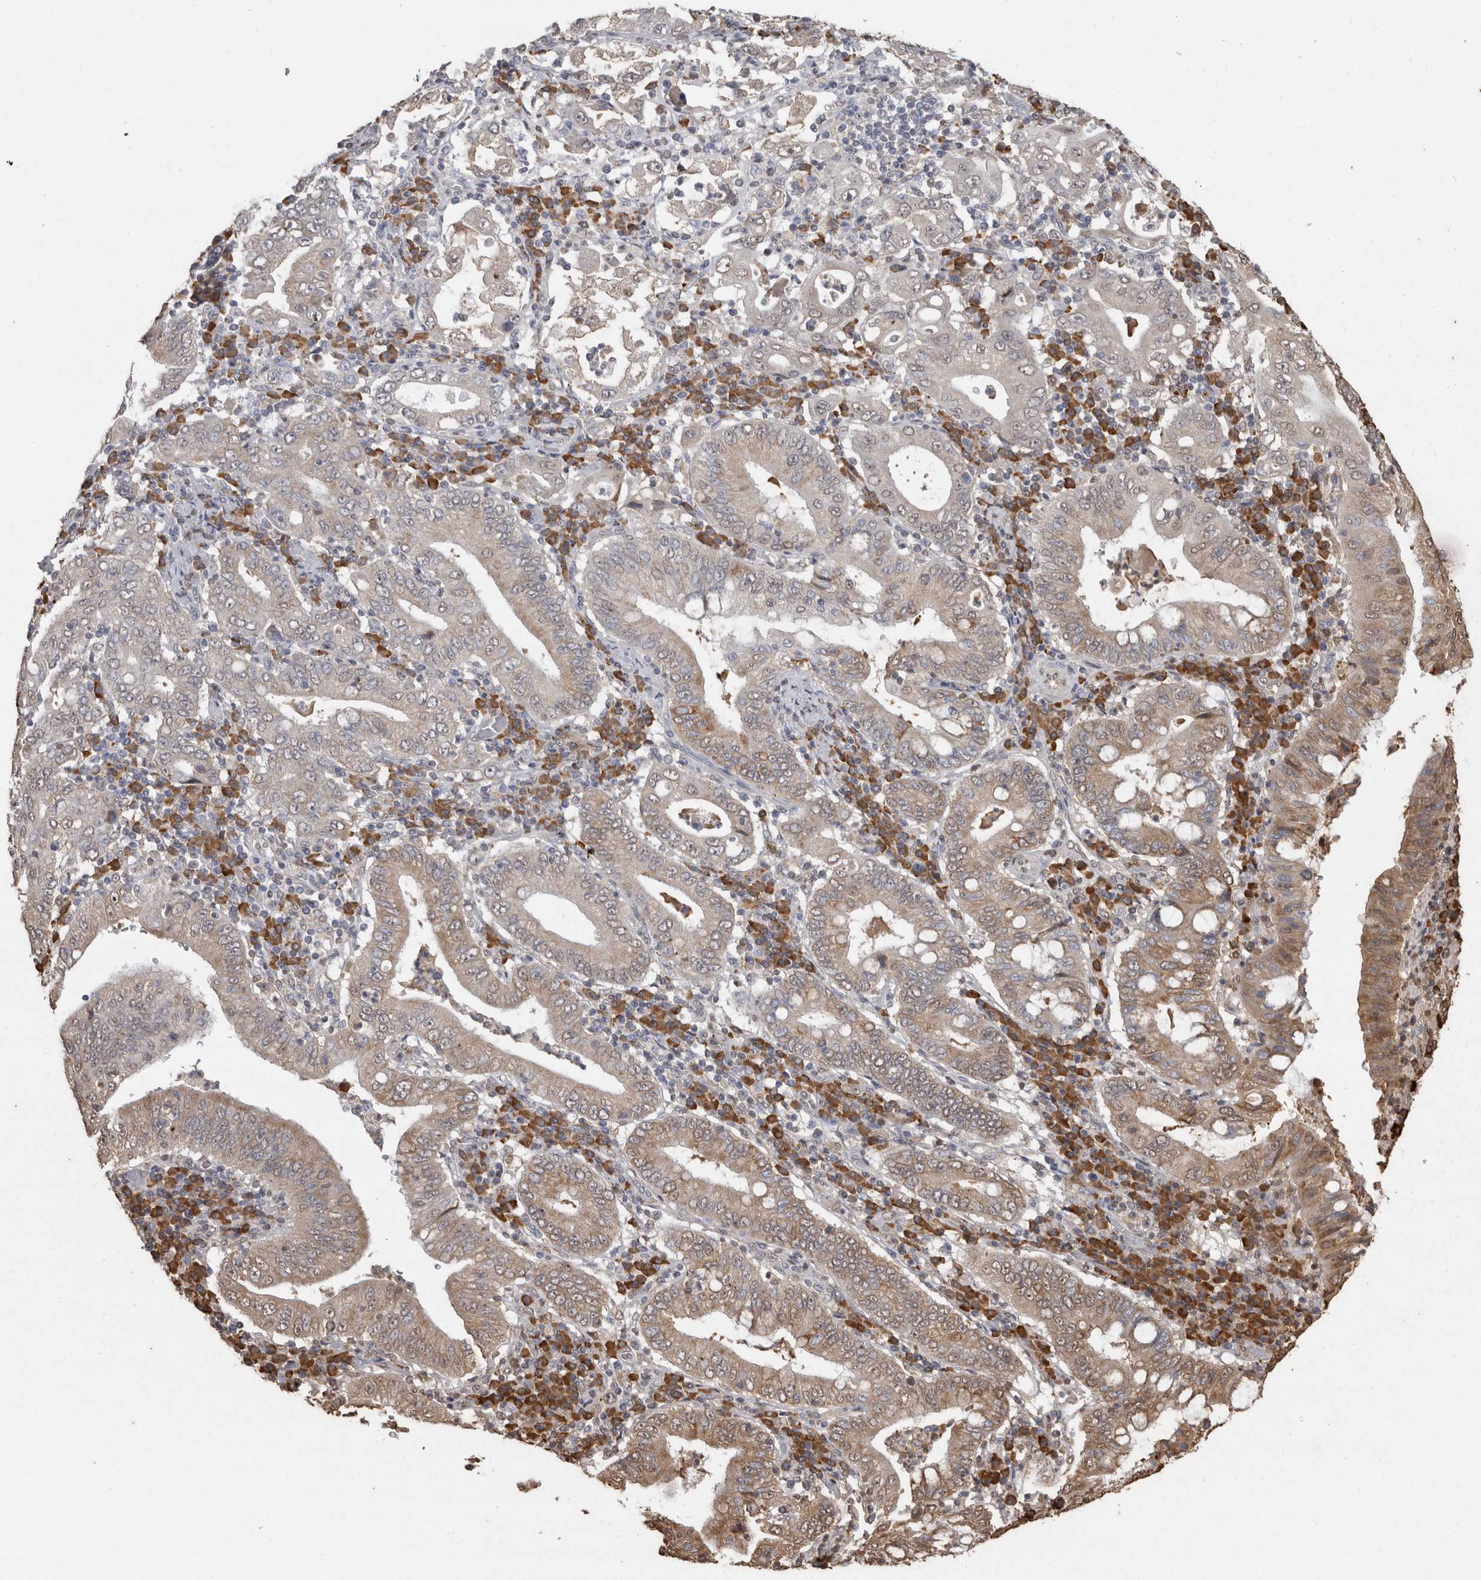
{"staining": {"intensity": "weak", "quantity": "25%-75%", "location": "cytoplasmic/membranous,nuclear"}, "tissue": "stomach cancer", "cell_type": "Tumor cells", "image_type": "cancer", "snomed": [{"axis": "morphology", "description": "Normal tissue, NOS"}, {"axis": "morphology", "description": "Adenocarcinoma, NOS"}, {"axis": "topography", "description": "Esophagus"}, {"axis": "topography", "description": "Stomach, upper"}, {"axis": "topography", "description": "Peripheral nerve tissue"}], "caption": "Human stomach adenocarcinoma stained with a brown dye shows weak cytoplasmic/membranous and nuclear positive expression in approximately 25%-75% of tumor cells.", "gene": "CRELD2", "patient": {"sex": "male", "age": 62}}